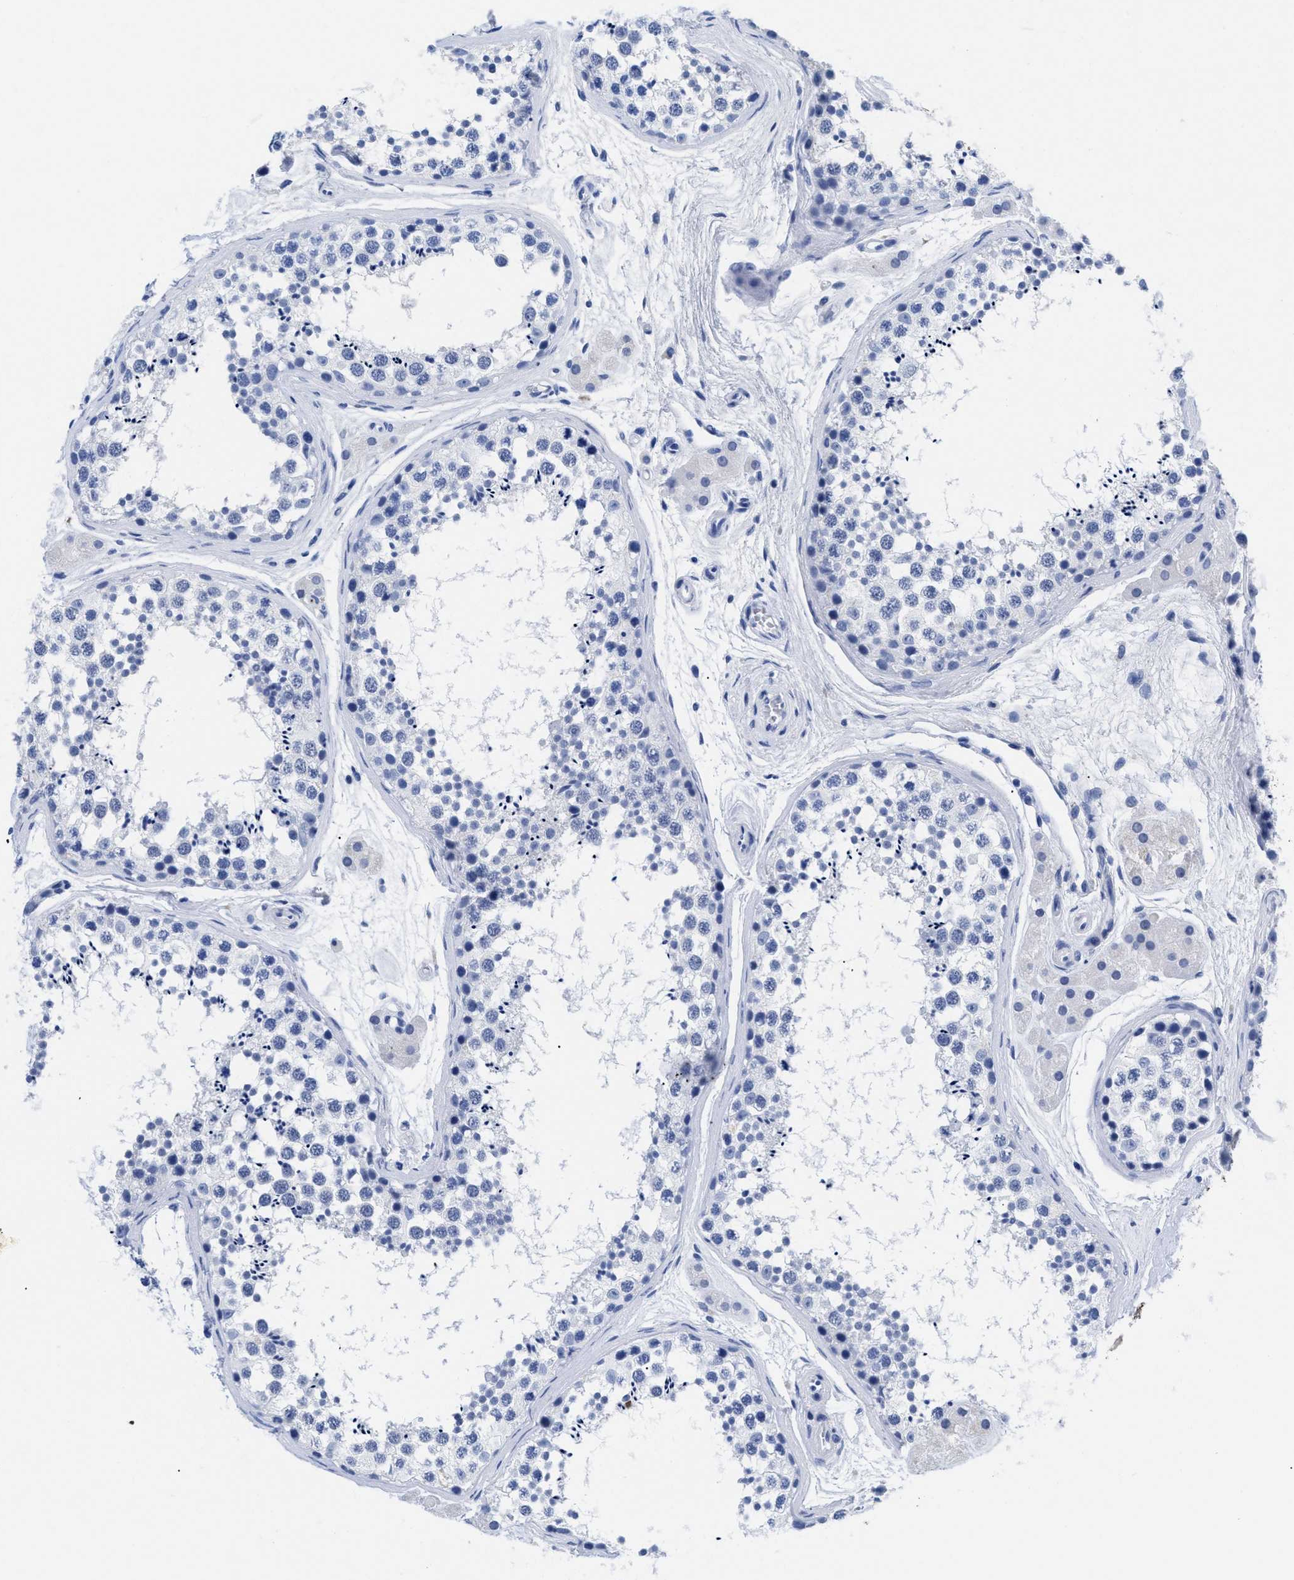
{"staining": {"intensity": "negative", "quantity": "none", "location": "none"}, "tissue": "testis", "cell_type": "Cells in seminiferous ducts", "image_type": "normal", "snomed": [{"axis": "morphology", "description": "Normal tissue, NOS"}, {"axis": "topography", "description": "Testis"}], "caption": "Histopathology image shows no significant protein staining in cells in seminiferous ducts of normal testis. (IHC, brightfield microscopy, high magnification).", "gene": "TREML1", "patient": {"sex": "male", "age": 56}}